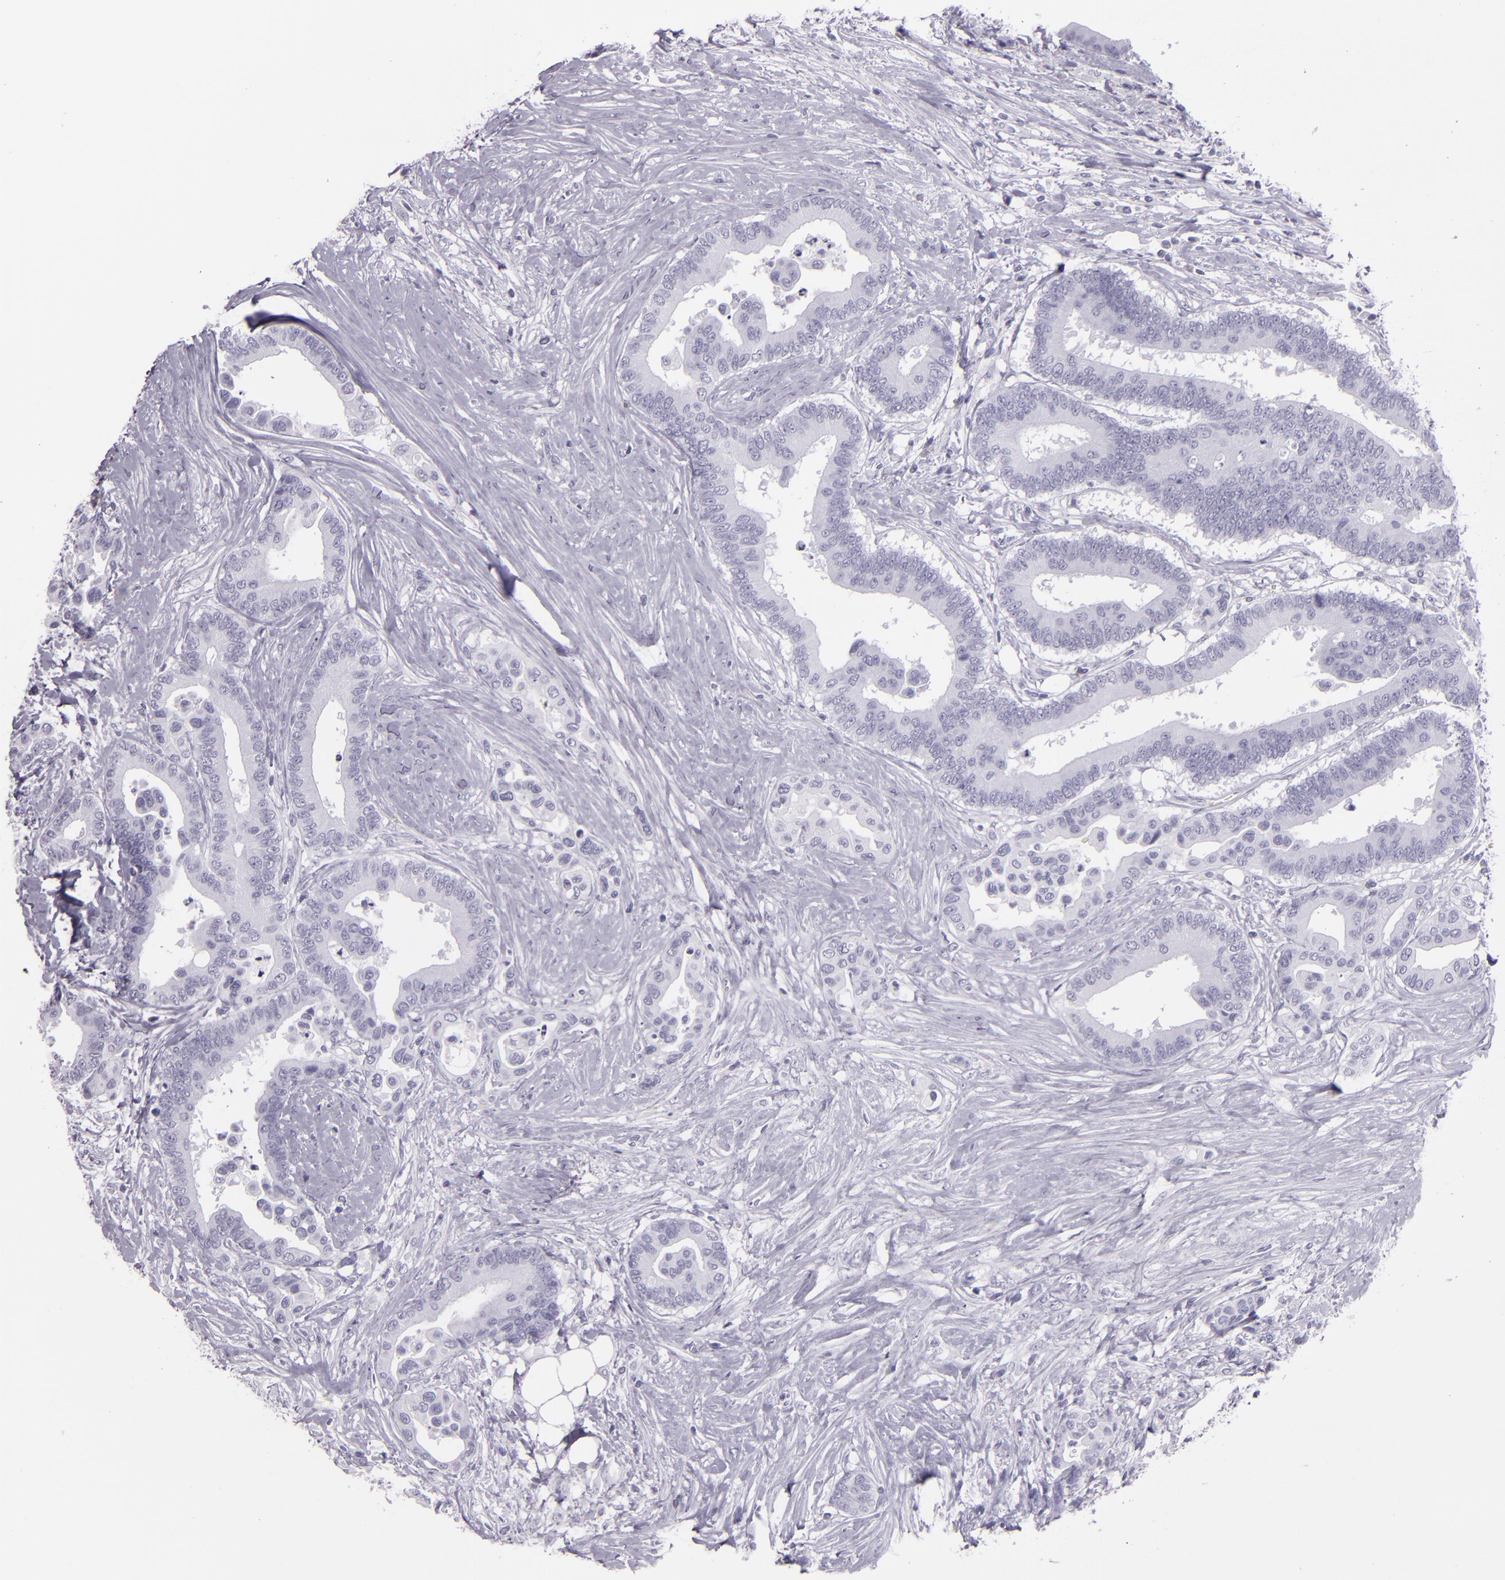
{"staining": {"intensity": "negative", "quantity": "none", "location": "none"}, "tissue": "colorectal cancer", "cell_type": "Tumor cells", "image_type": "cancer", "snomed": [{"axis": "morphology", "description": "Adenocarcinoma, NOS"}, {"axis": "topography", "description": "Colon"}], "caption": "This is a image of immunohistochemistry staining of adenocarcinoma (colorectal), which shows no positivity in tumor cells.", "gene": "CR2", "patient": {"sex": "male", "age": 82}}